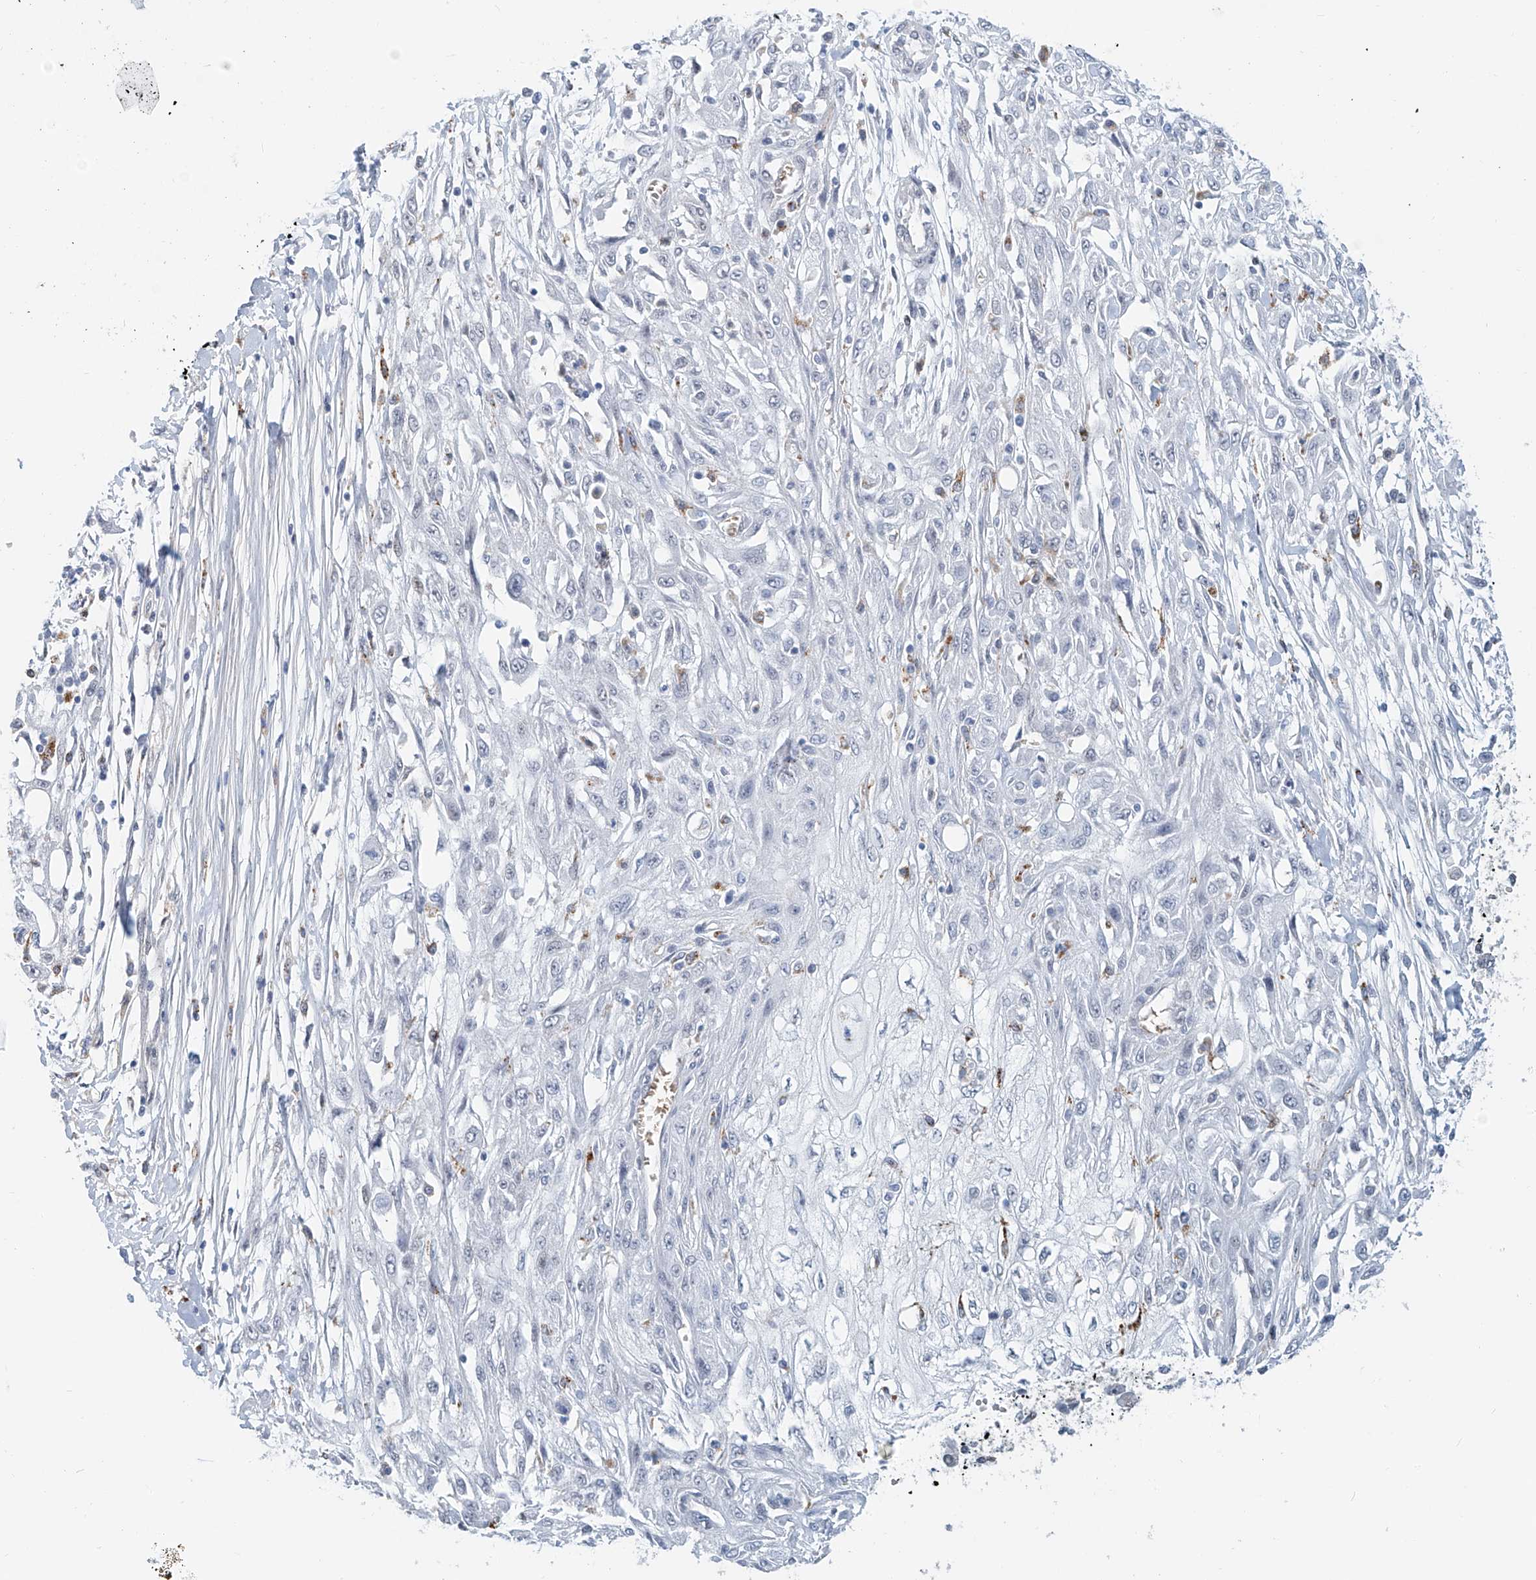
{"staining": {"intensity": "negative", "quantity": "none", "location": "none"}, "tissue": "skin cancer", "cell_type": "Tumor cells", "image_type": "cancer", "snomed": [{"axis": "morphology", "description": "Squamous cell carcinoma, NOS"}, {"axis": "morphology", "description": "Squamous cell carcinoma, metastatic, NOS"}, {"axis": "topography", "description": "Skin"}, {"axis": "topography", "description": "Lymph node"}], "caption": "The histopathology image demonstrates no significant expression in tumor cells of skin cancer (squamous cell carcinoma).", "gene": "SASH1", "patient": {"sex": "male", "age": 75}}